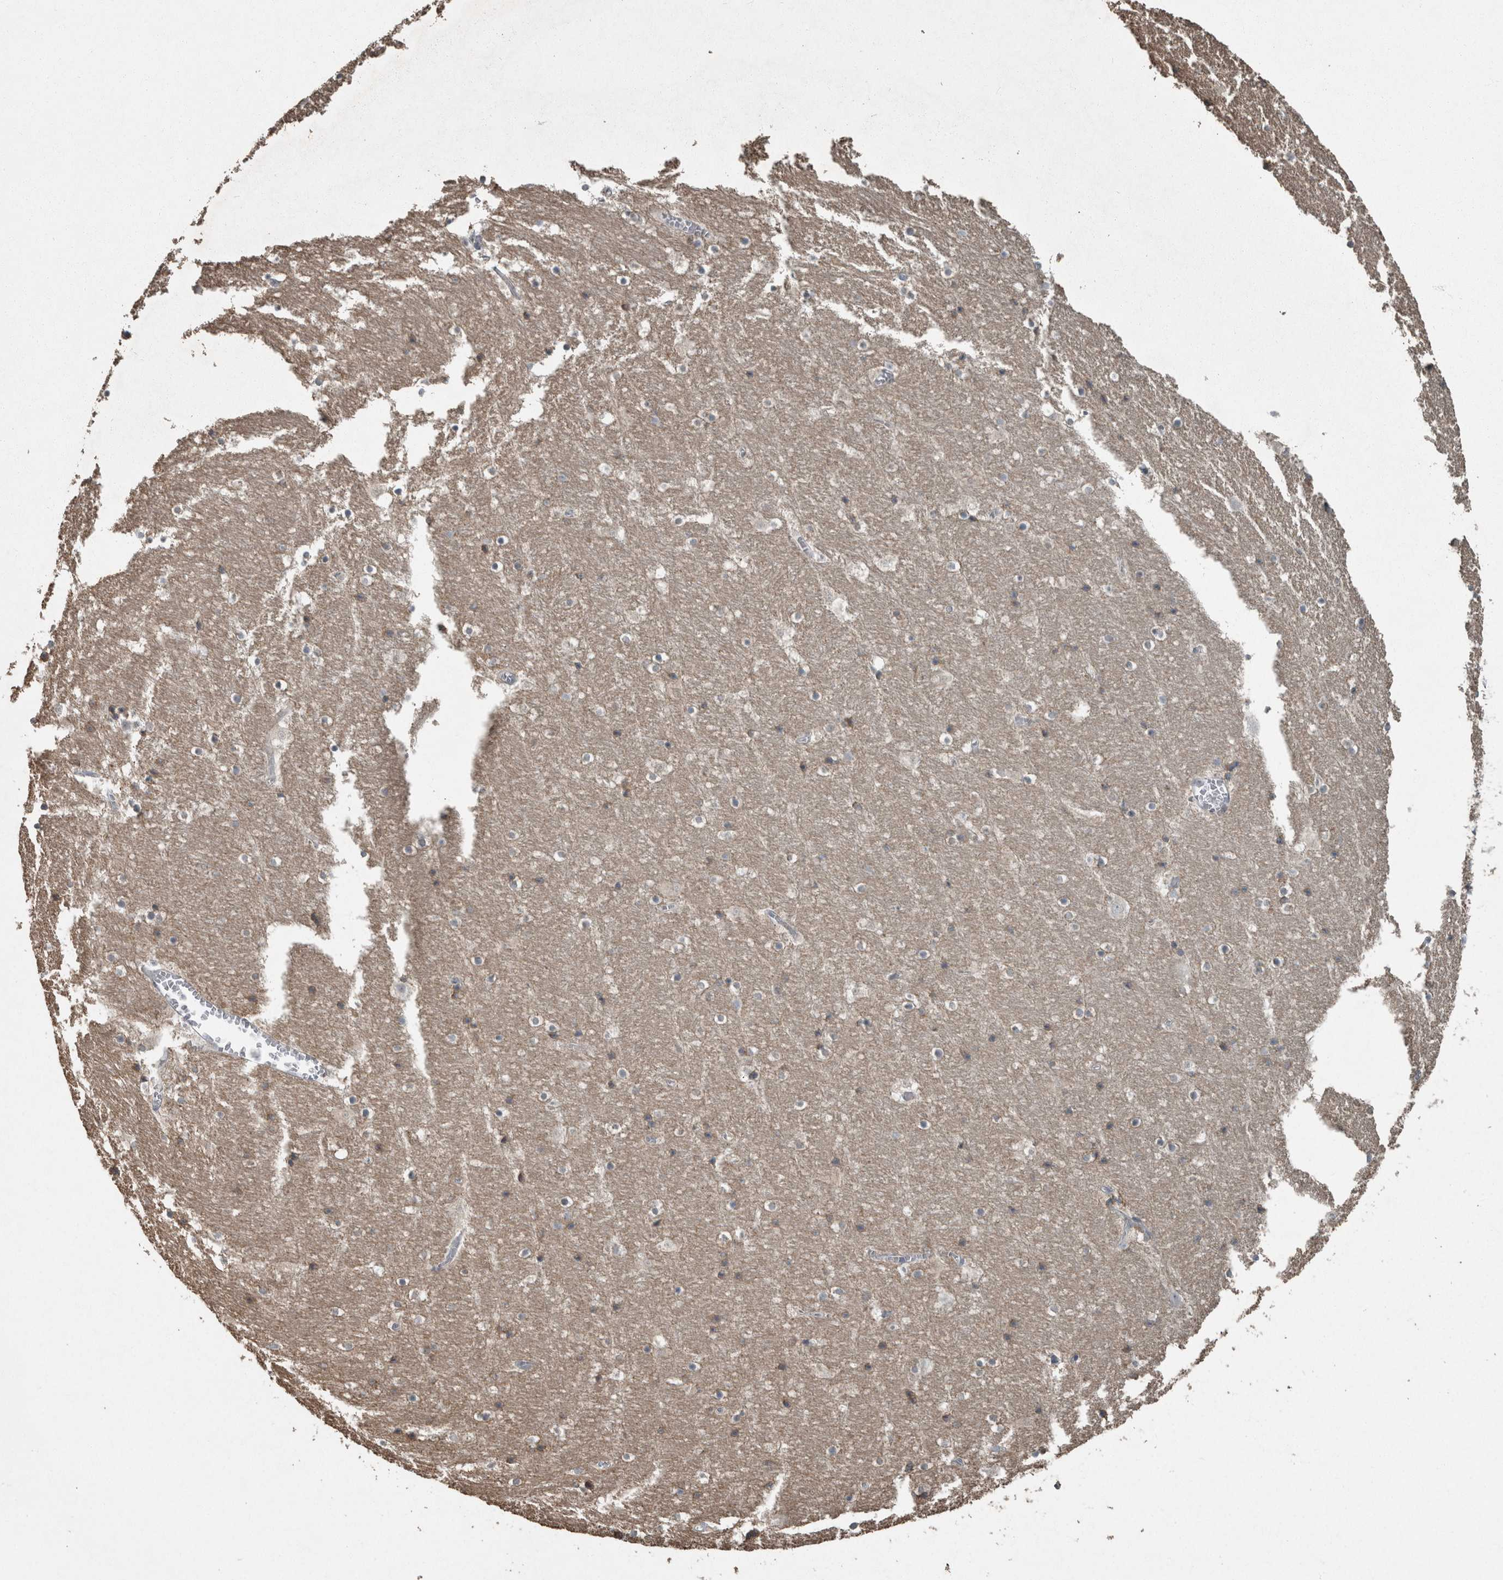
{"staining": {"intensity": "weak", "quantity": "25%-75%", "location": "cytoplasmic/membranous"}, "tissue": "hippocampus", "cell_type": "Glial cells", "image_type": "normal", "snomed": [{"axis": "morphology", "description": "Normal tissue, NOS"}, {"axis": "topography", "description": "Hippocampus"}], "caption": "IHC of normal human hippocampus exhibits low levels of weak cytoplasmic/membranous expression in about 25%-75% of glial cells.", "gene": "KNTC1", "patient": {"sex": "male", "age": 45}}